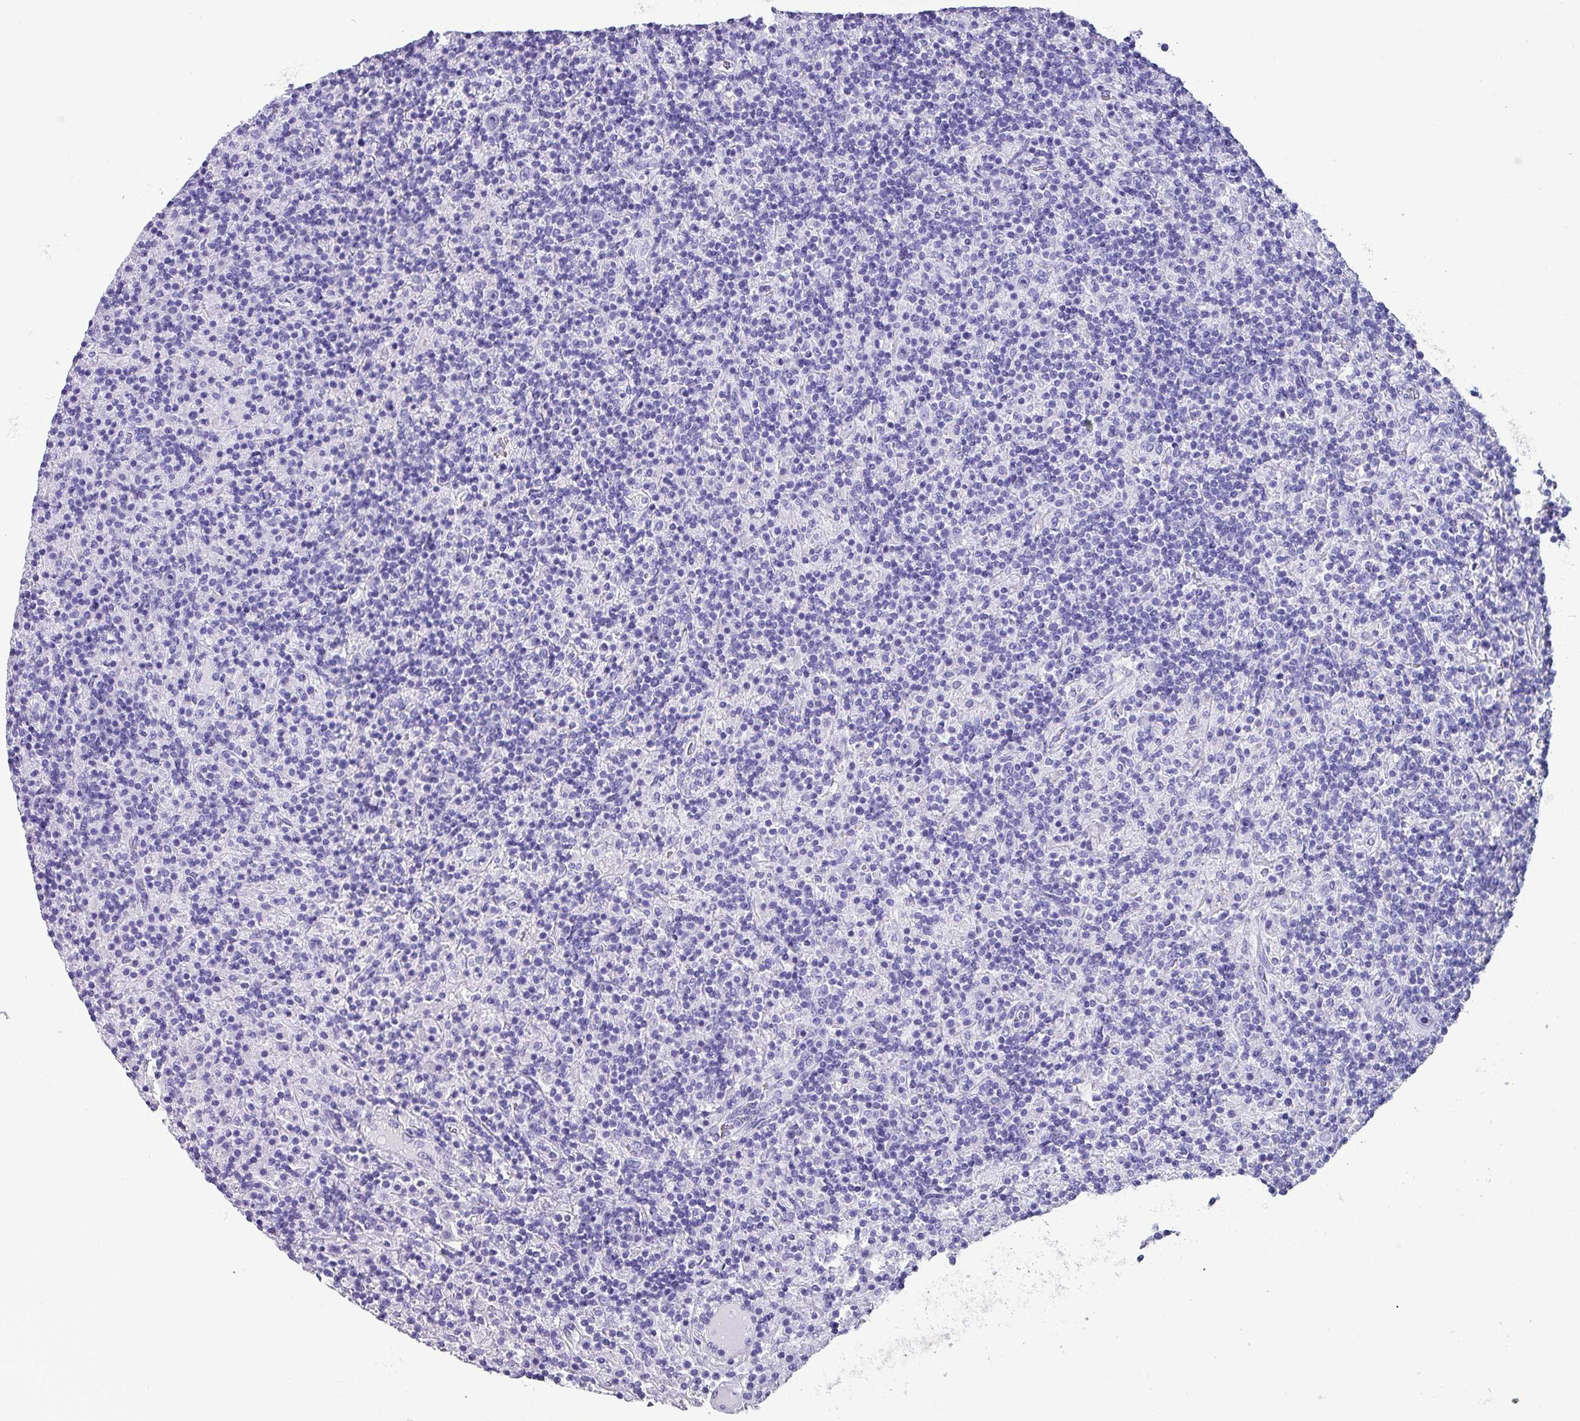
{"staining": {"intensity": "negative", "quantity": "none", "location": "none"}, "tissue": "lymphoma", "cell_type": "Tumor cells", "image_type": "cancer", "snomed": [{"axis": "morphology", "description": "Hodgkin's disease, NOS"}, {"axis": "topography", "description": "Lymph node"}], "caption": "Hodgkin's disease was stained to show a protein in brown. There is no significant positivity in tumor cells.", "gene": "KRT6C", "patient": {"sex": "male", "age": 70}}